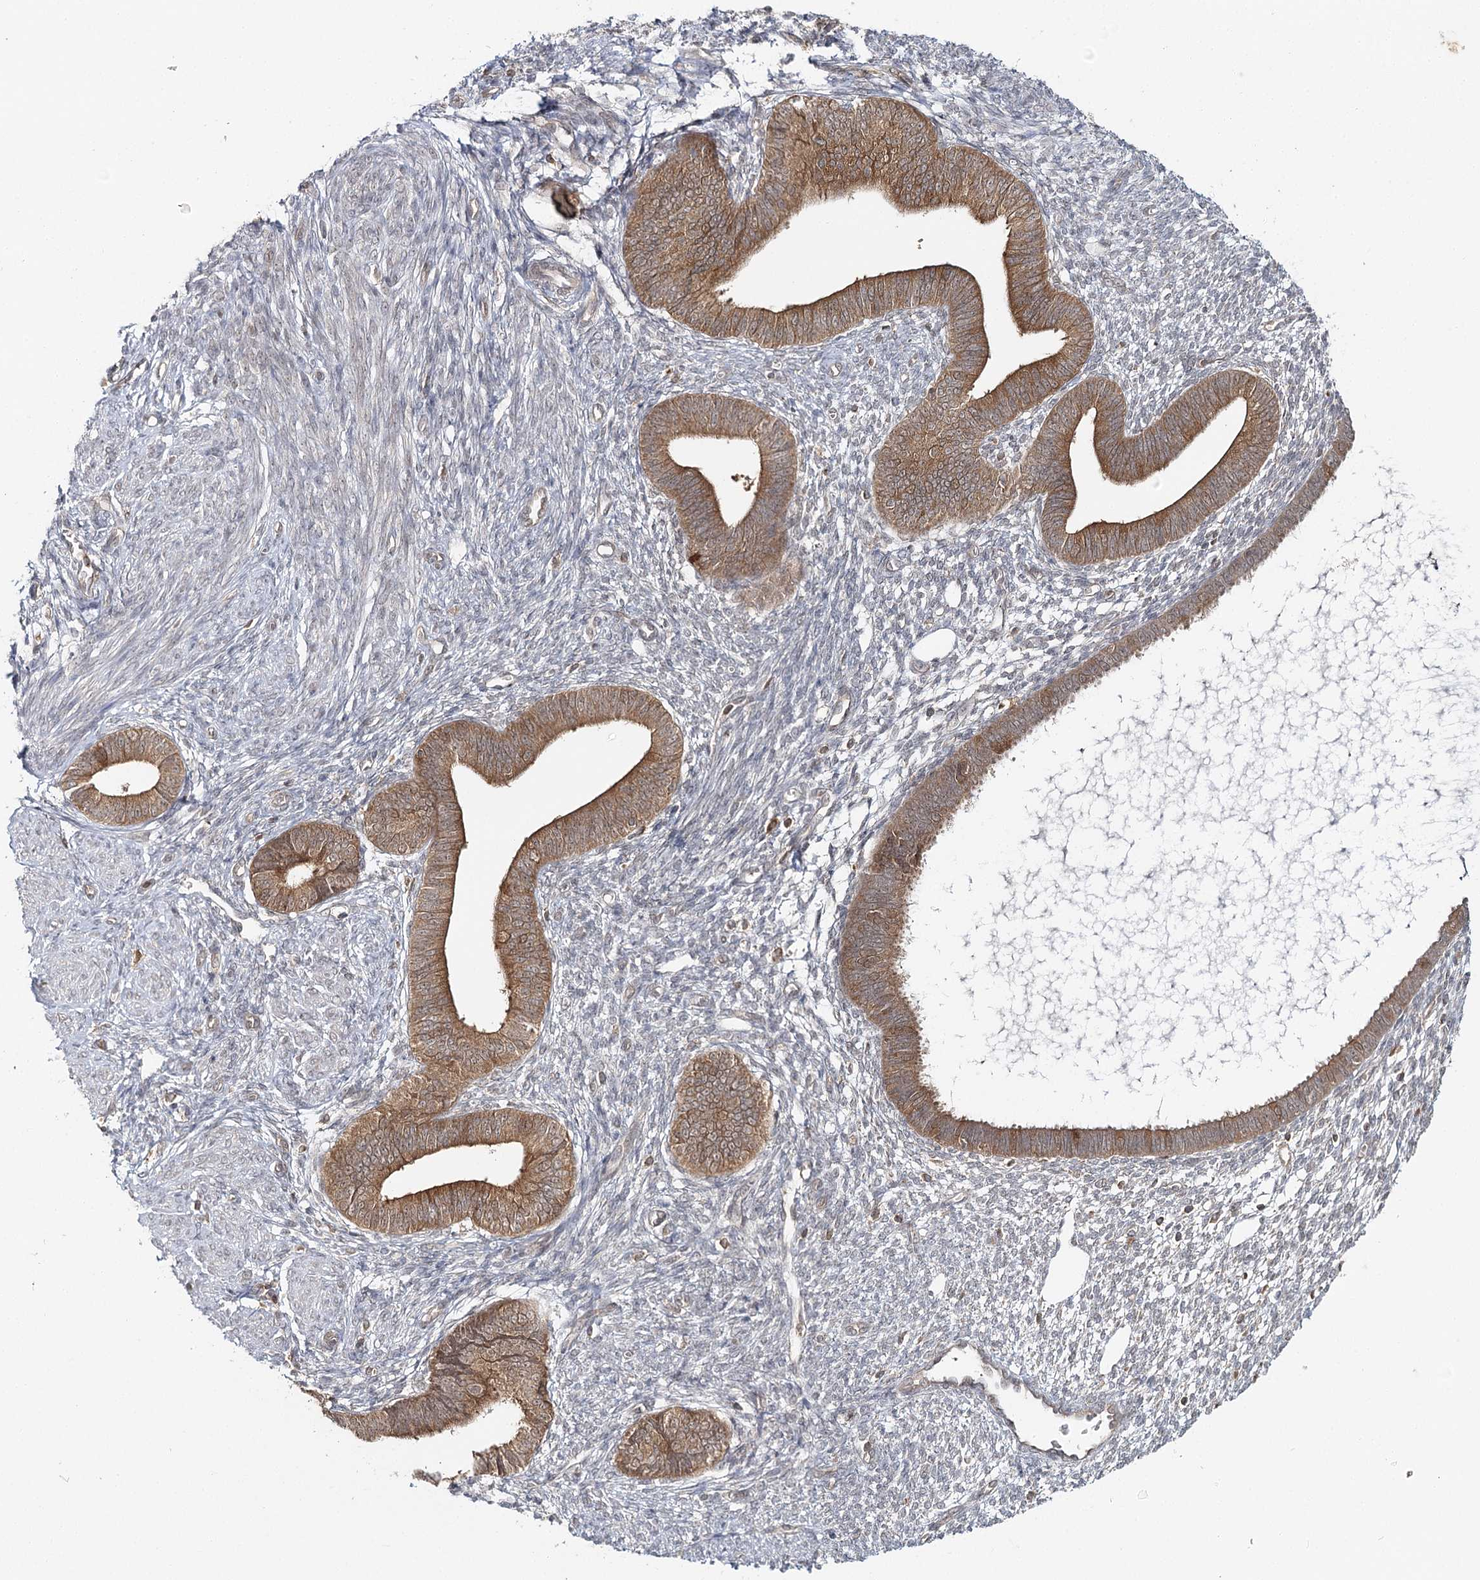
{"staining": {"intensity": "negative", "quantity": "none", "location": "none"}, "tissue": "endometrium", "cell_type": "Cells in endometrial stroma", "image_type": "normal", "snomed": [{"axis": "morphology", "description": "Normal tissue, NOS"}, {"axis": "topography", "description": "Endometrium"}], "caption": "This histopathology image is of normal endometrium stained with immunohistochemistry to label a protein in brown with the nuclei are counter-stained blue. There is no staining in cells in endometrial stroma.", "gene": "FAM120B", "patient": {"sex": "female", "age": 46}}